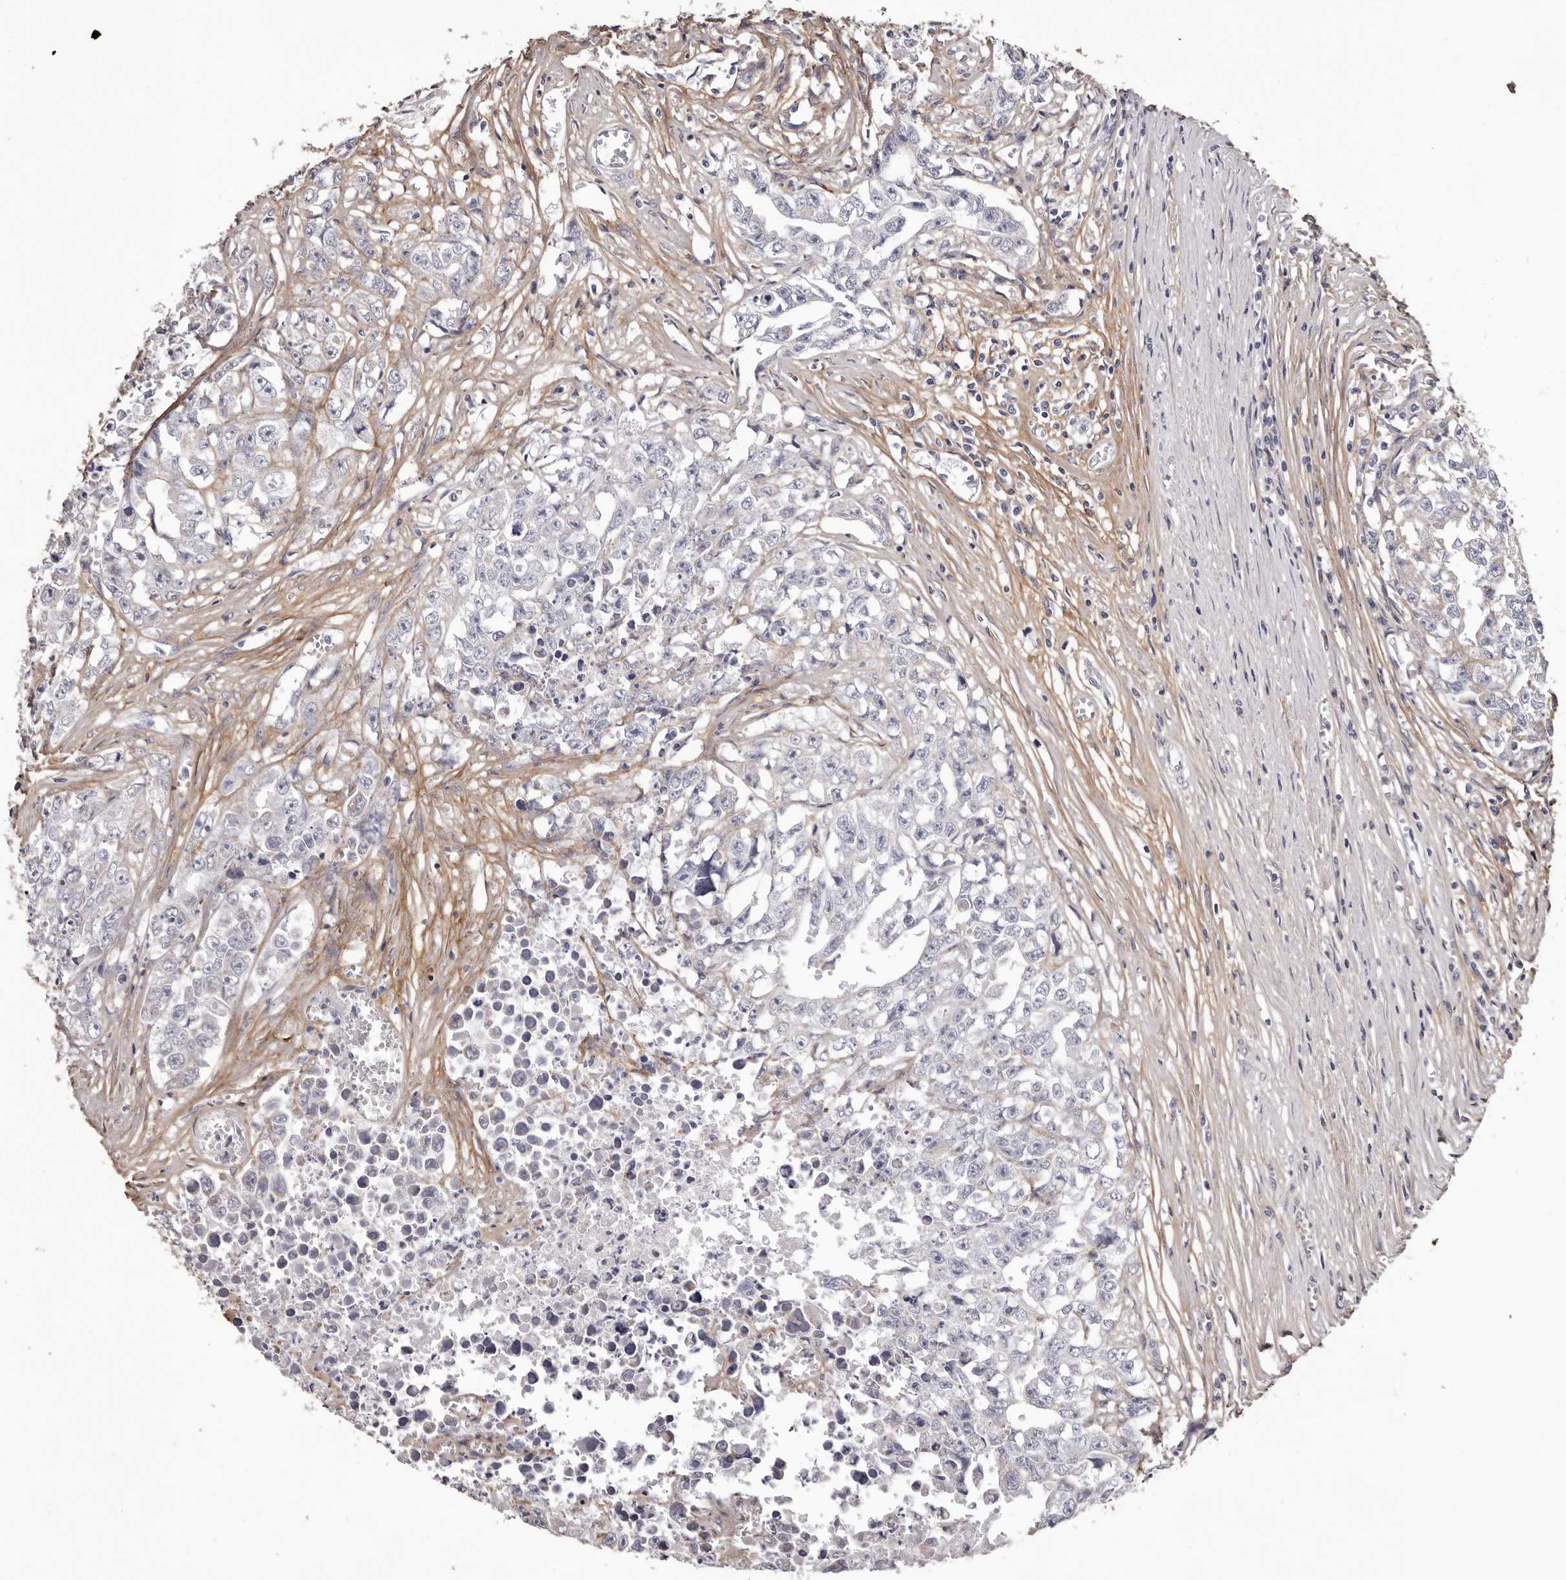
{"staining": {"intensity": "negative", "quantity": "none", "location": "none"}, "tissue": "testis cancer", "cell_type": "Tumor cells", "image_type": "cancer", "snomed": [{"axis": "morphology", "description": "Seminoma, NOS"}, {"axis": "morphology", "description": "Carcinoma, Embryonal, NOS"}, {"axis": "topography", "description": "Testis"}], "caption": "This is a photomicrograph of immunohistochemistry (IHC) staining of testis cancer (seminoma), which shows no positivity in tumor cells. Brightfield microscopy of IHC stained with DAB (3,3'-diaminobenzidine) (brown) and hematoxylin (blue), captured at high magnification.", "gene": "COL6A1", "patient": {"sex": "male", "age": 43}}